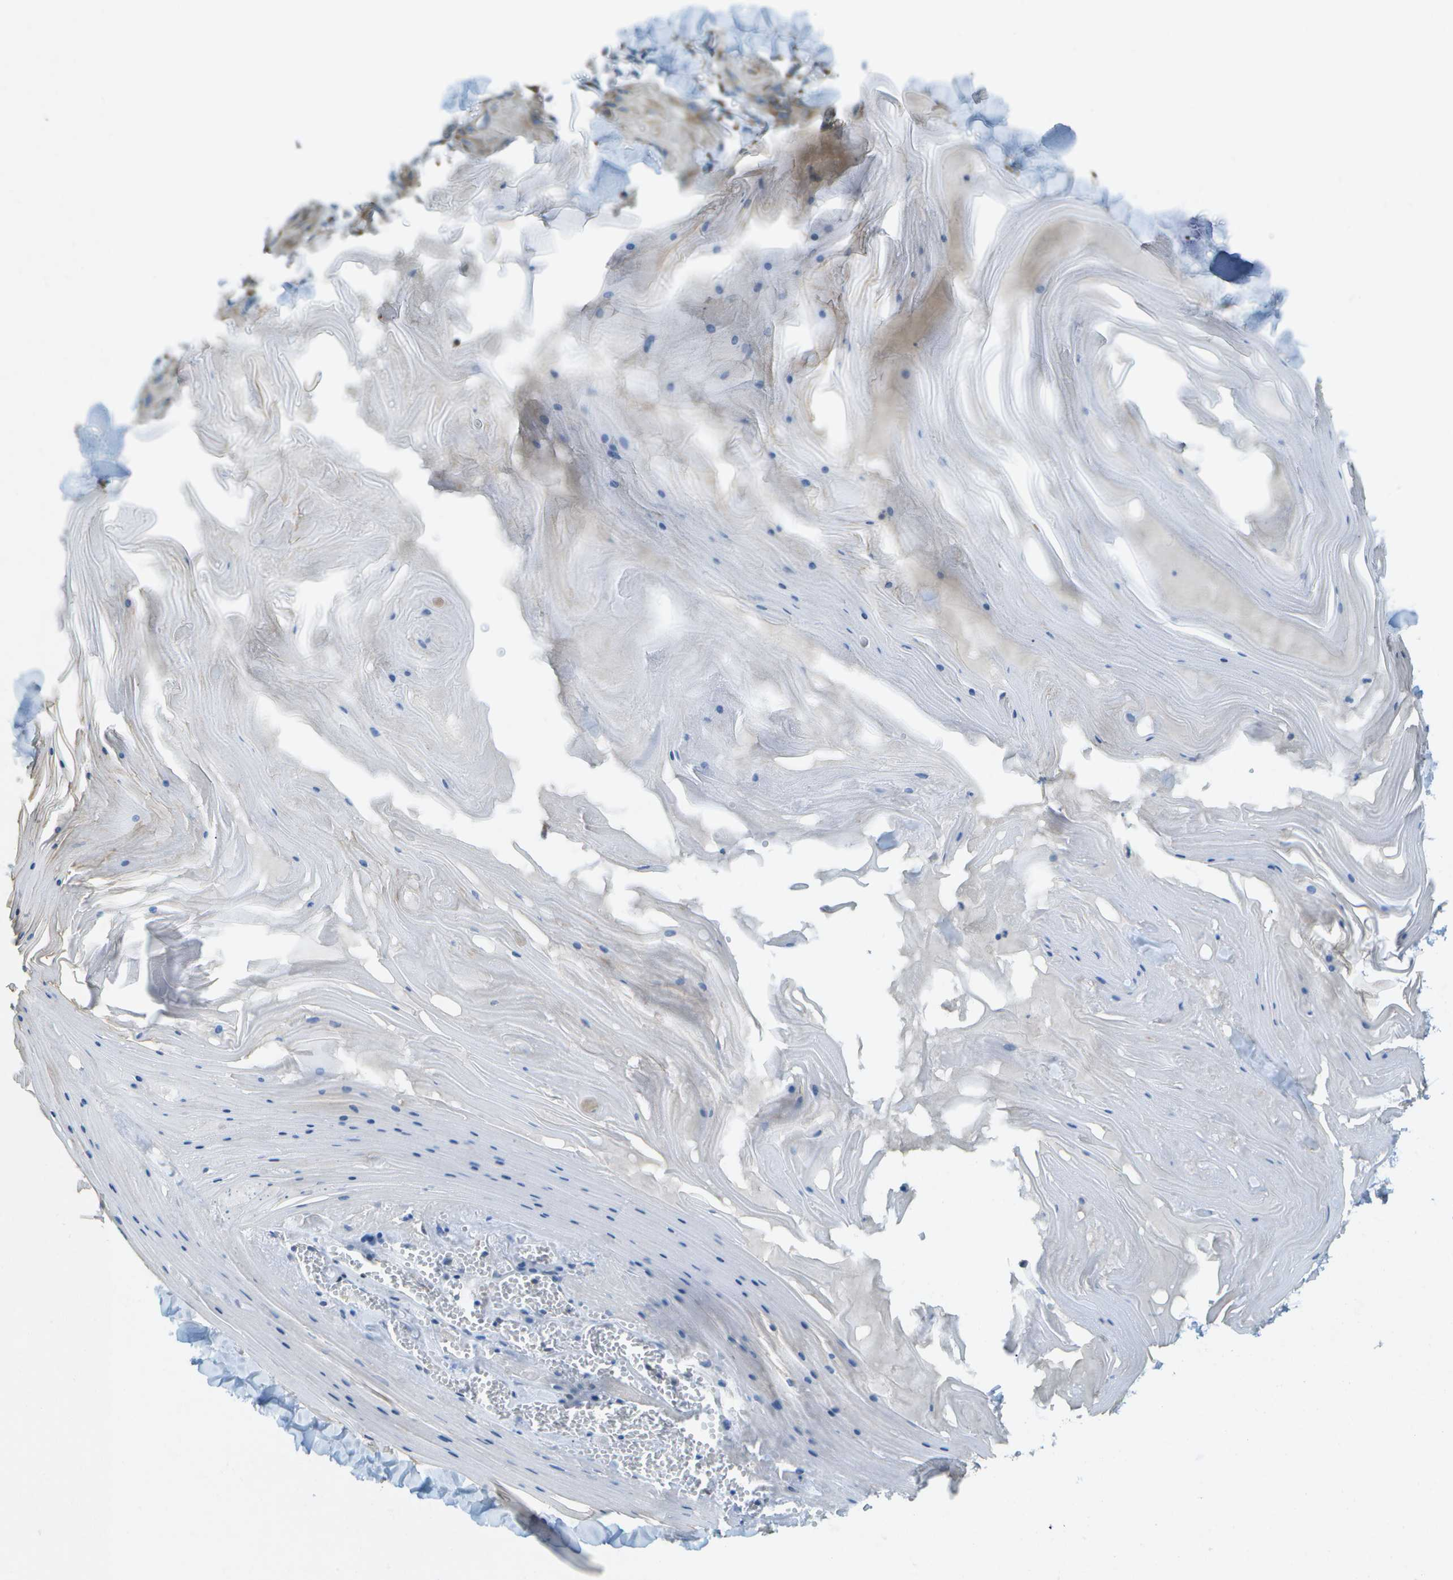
{"staining": {"intensity": "negative", "quantity": "none", "location": "none"}, "tissue": "skin cancer", "cell_type": "Tumor cells", "image_type": "cancer", "snomed": [{"axis": "morphology", "description": "Squamous cell carcinoma, NOS"}, {"axis": "topography", "description": "Skin"}], "caption": "This image is of skin cancer (squamous cell carcinoma) stained with immunohistochemistry (IHC) to label a protein in brown with the nuclei are counter-stained blue. There is no positivity in tumor cells.", "gene": "KCTD3", "patient": {"sex": "male", "age": 74}}